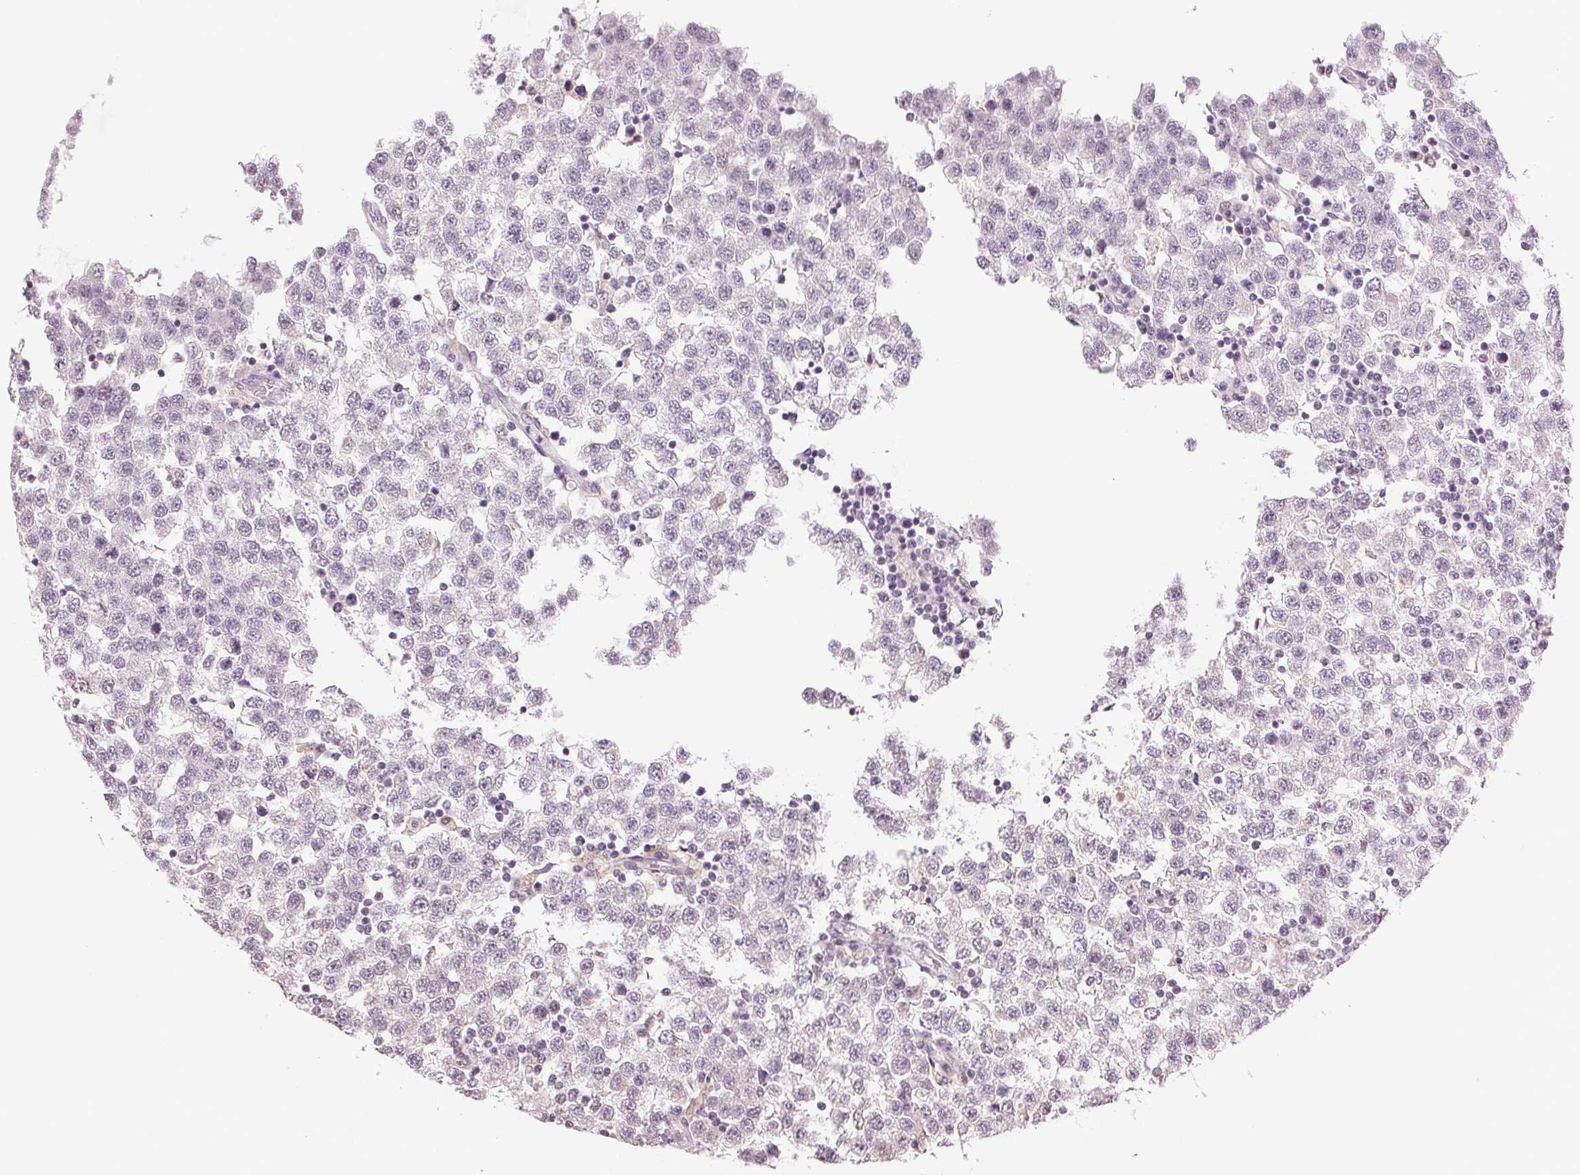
{"staining": {"intensity": "negative", "quantity": "none", "location": "none"}, "tissue": "testis cancer", "cell_type": "Tumor cells", "image_type": "cancer", "snomed": [{"axis": "morphology", "description": "Seminoma, NOS"}, {"axis": "topography", "description": "Testis"}], "caption": "Testis cancer (seminoma) stained for a protein using immunohistochemistry exhibits no expression tumor cells.", "gene": "TNNT3", "patient": {"sex": "male", "age": 34}}